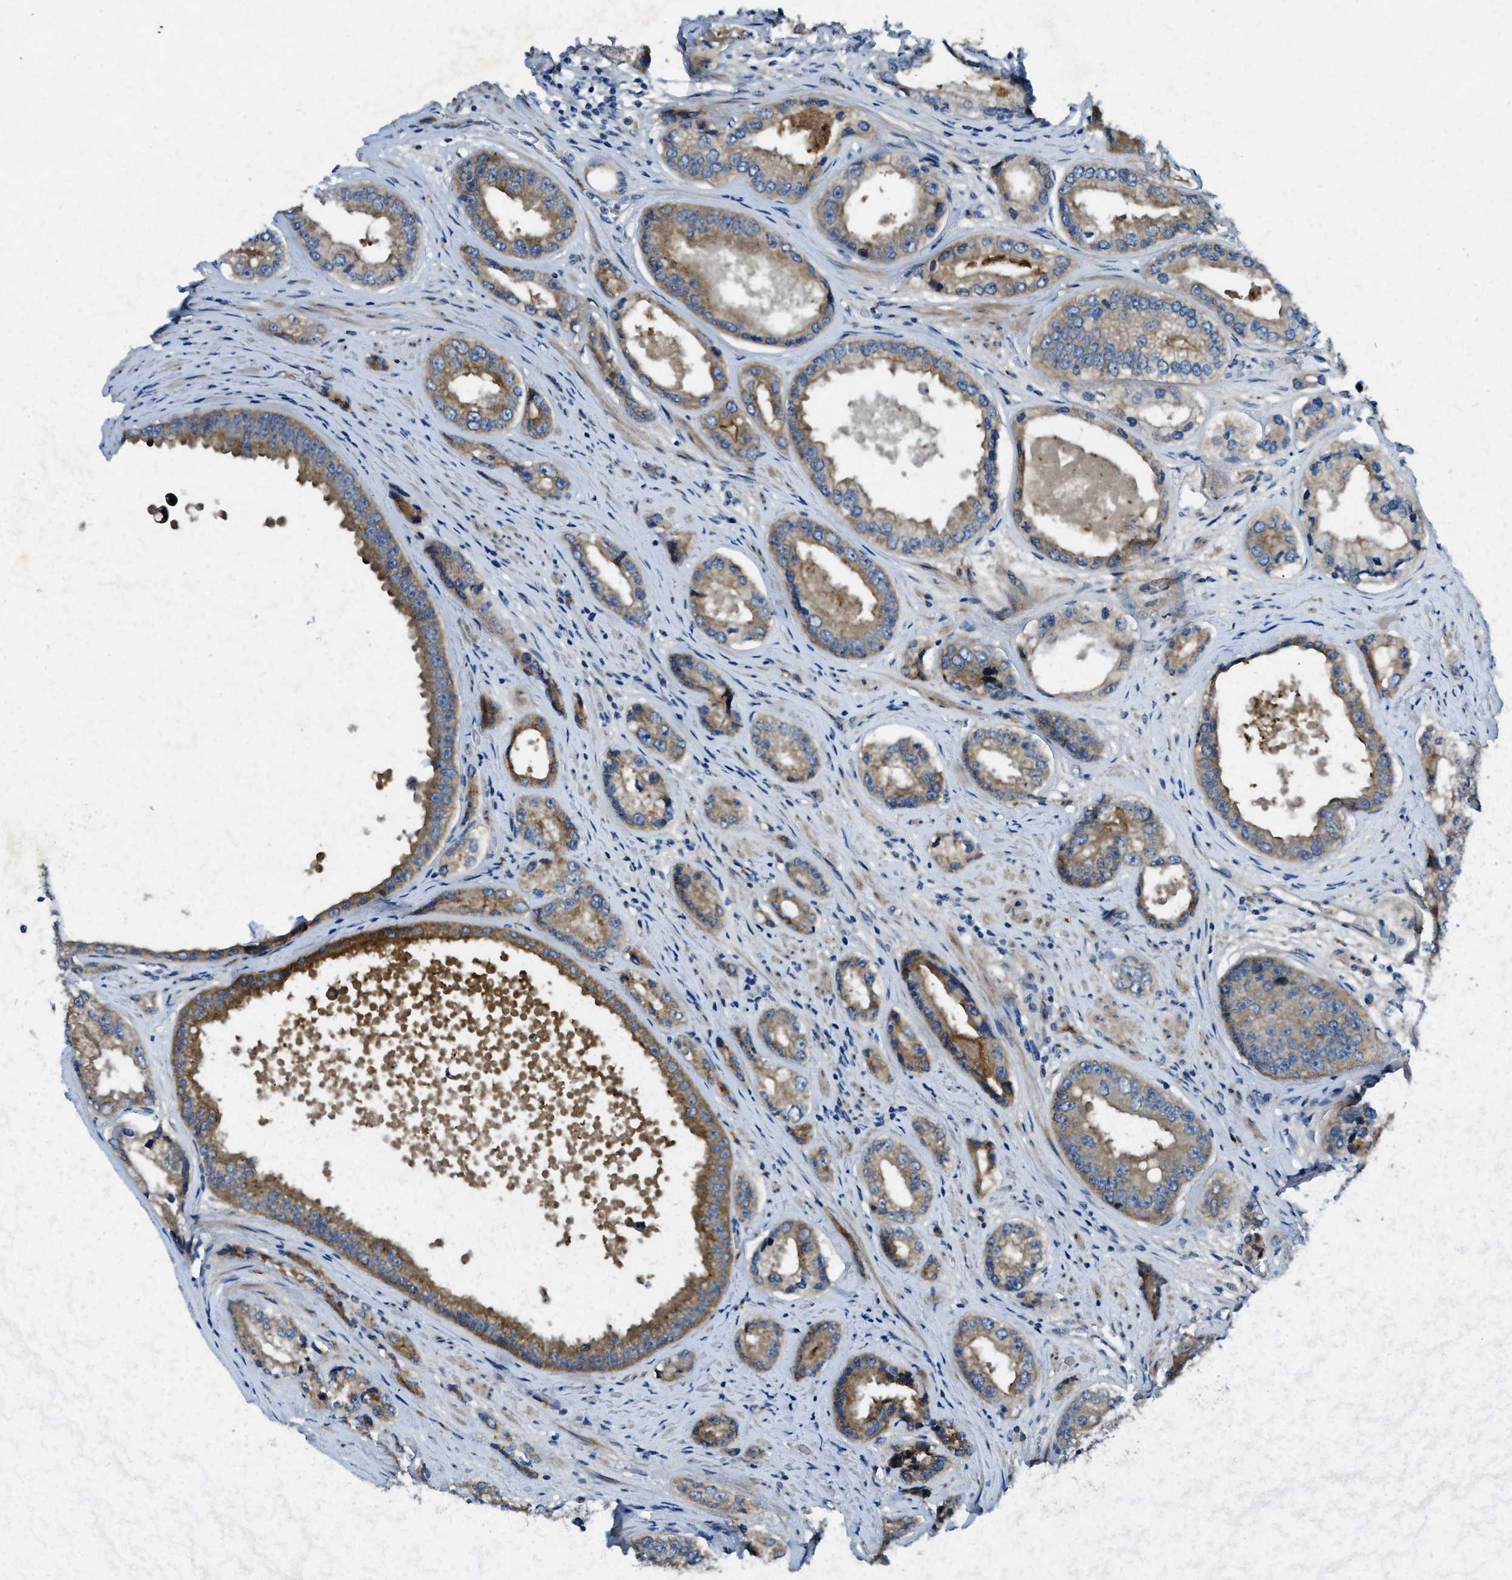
{"staining": {"intensity": "weak", "quantity": ">75%", "location": "cytoplasmic/membranous"}, "tissue": "prostate cancer", "cell_type": "Tumor cells", "image_type": "cancer", "snomed": [{"axis": "morphology", "description": "Adenocarcinoma, High grade"}, {"axis": "topography", "description": "Prostate"}], "caption": "This micrograph shows prostate cancer (adenocarcinoma (high-grade)) stained with immunohistochemistry to label a protein in brown. The cytoplasmic/membranous of tumor cells show weak positivity for the protein. Nuclei are counter-stained blue.", "gene": "SNX14", "patient": {"sex": "male", "age": 61}}